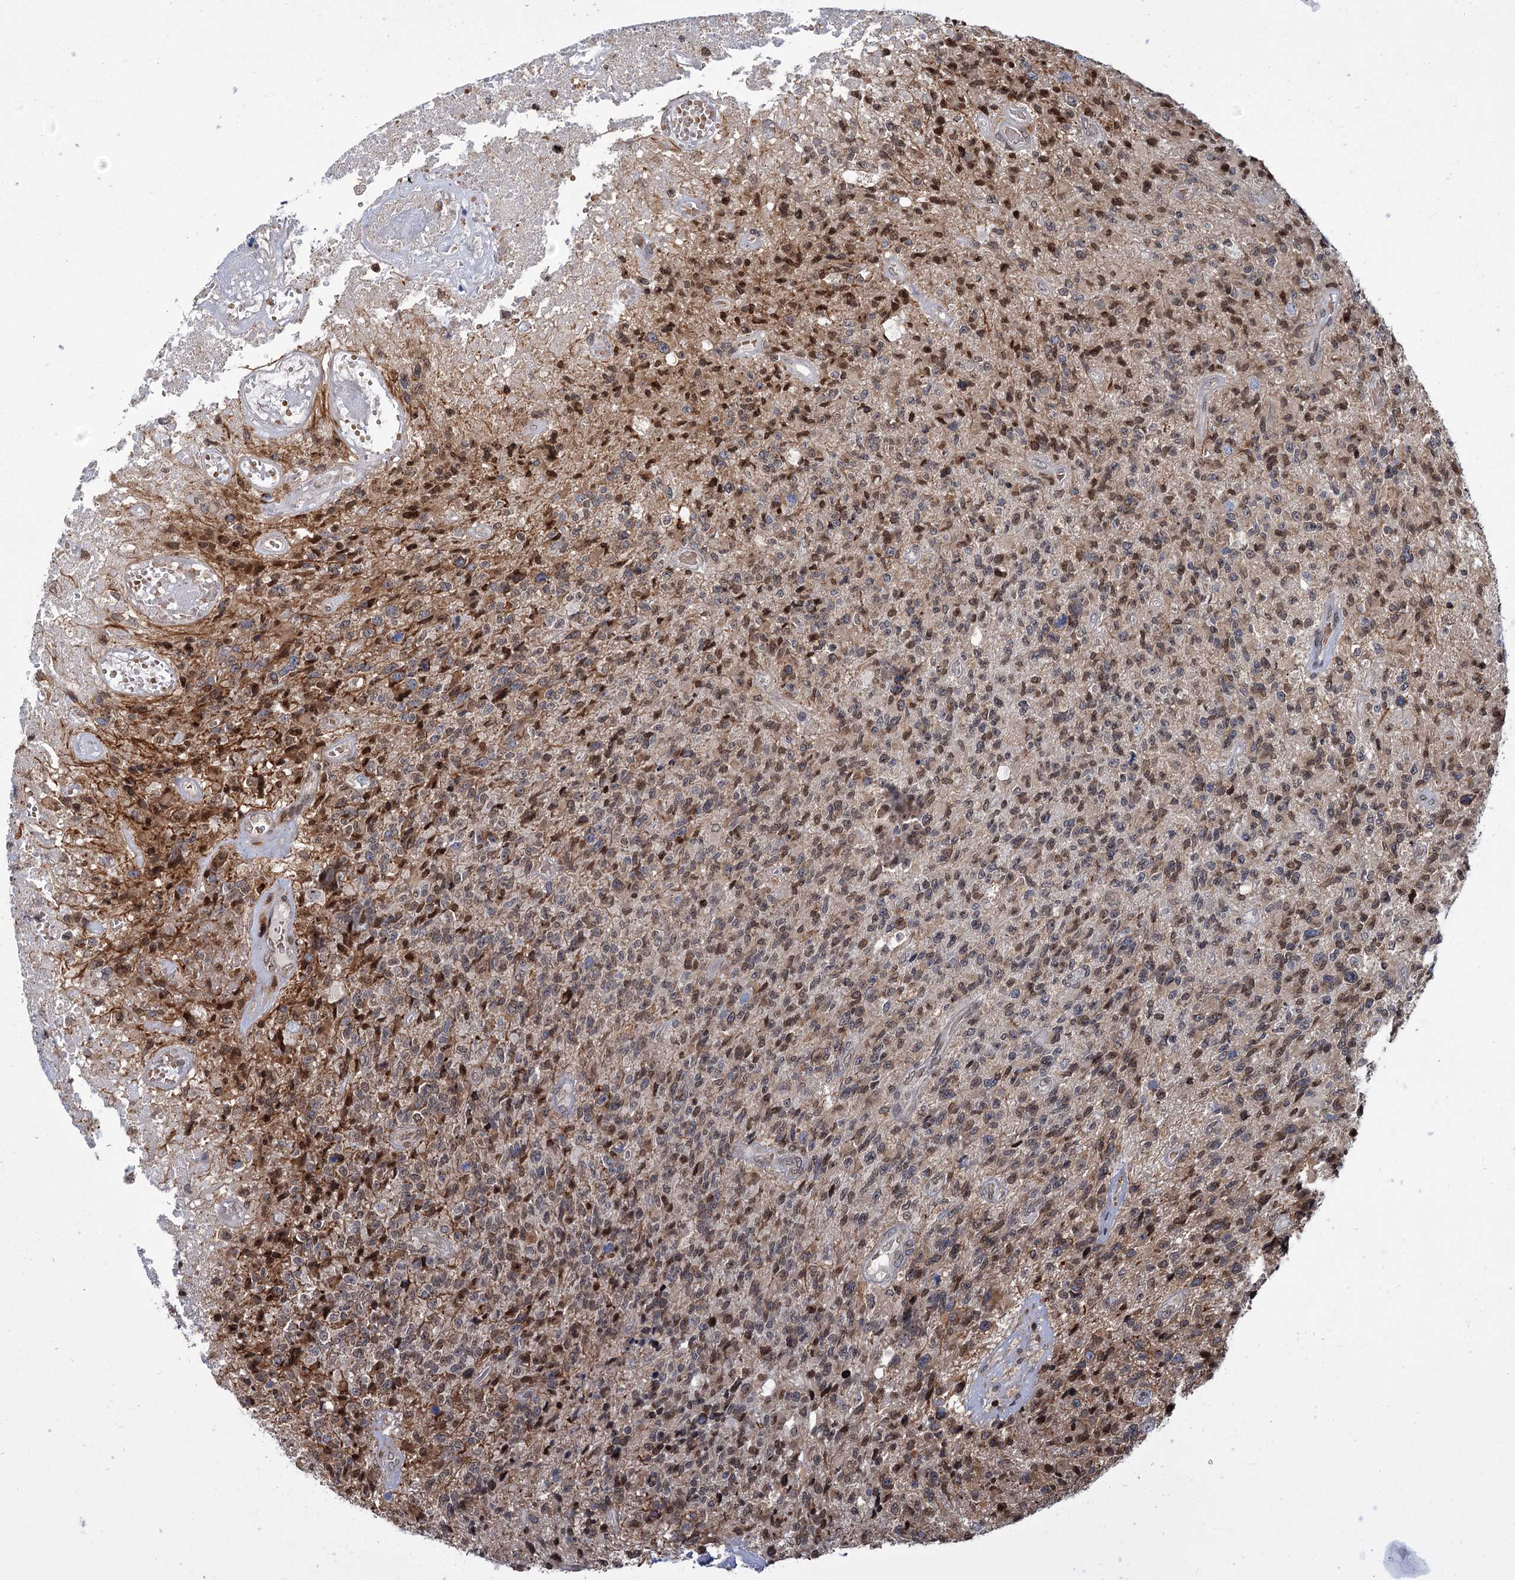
{"staining": {"intensity": "moderate", "quantity": "25%-75%", "location": "cytoplasmic/membranous,nuclear"}, "tissue": "glioma", "cell_type": "Tumor cells", "image_type": "cancer", "snomed": [{"axis": "morphology", "description": "Glioma, malignant, High grade"}, {"axis": "topography", "description": "Brain"}], "caption": "Immunohistochemical staining of human glioma demonstrates moderate cytoplasmic/membranous and nuclear protein positivity in approximately 25%-75% of tumor cells.", "gene": "CFAP46", "patient": {"sex": "male", "age": 76}}